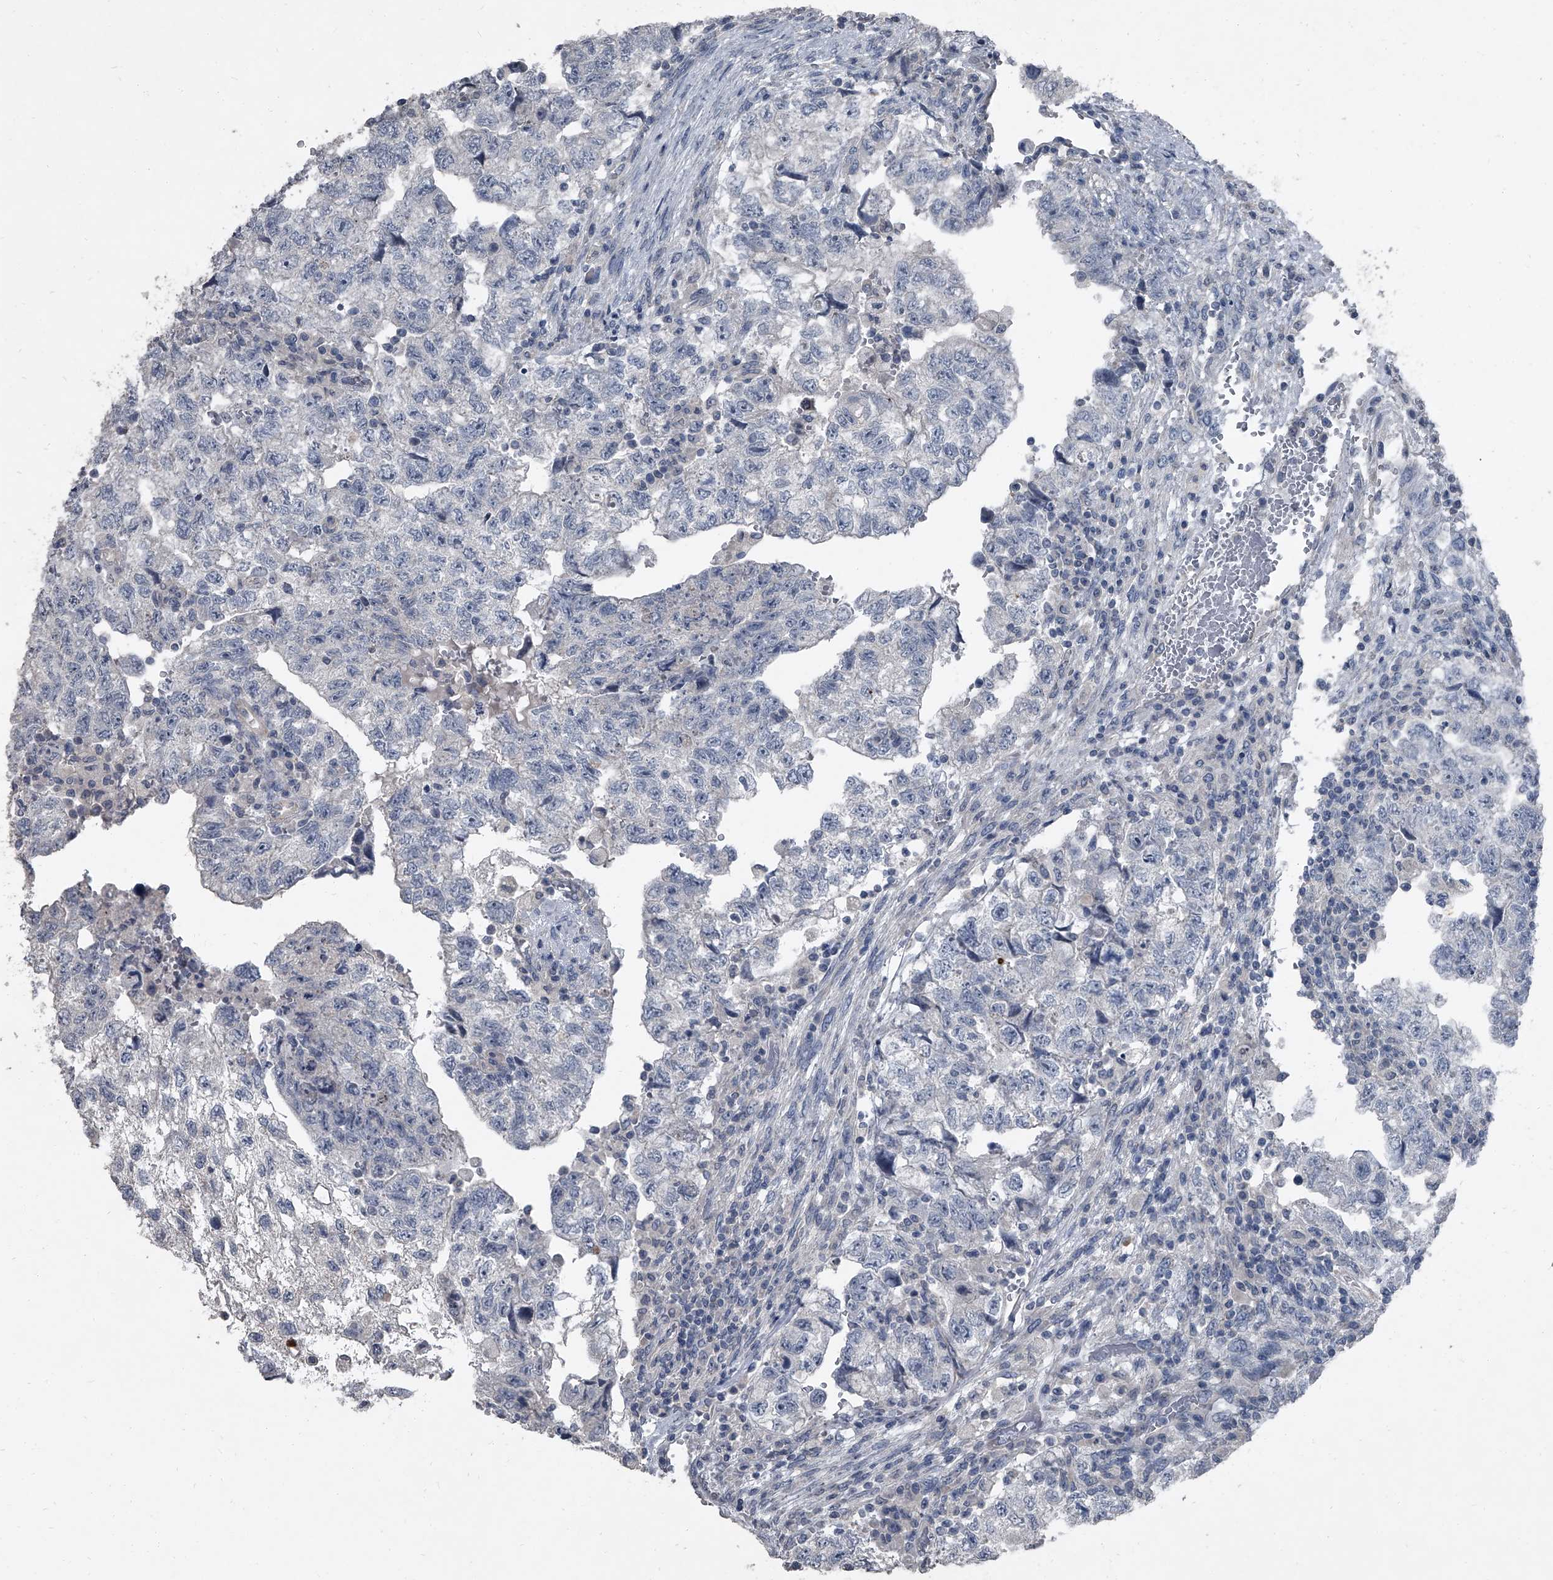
{"staining": {"intensity": "negative", "quantity": "none", "location": "none"}, "tissue": "testis cancer", "cell_type": "Tumor cells", "image_type": "cancer", "snomed": [{"axis": "morphology", "description": "Carcinoma, Embryonal, NOS"}, {"axis": "topography", "description": "Testis"}], "caption": "A high-resolution image shows IHC staining of testis embryonal carcinoma, which reveals no significant staining in tumor cells. (DAB IHC with hematoxylin counter stain).", "gene": "HEPHL1", "patient": {"sex": "male", "age": 36}}